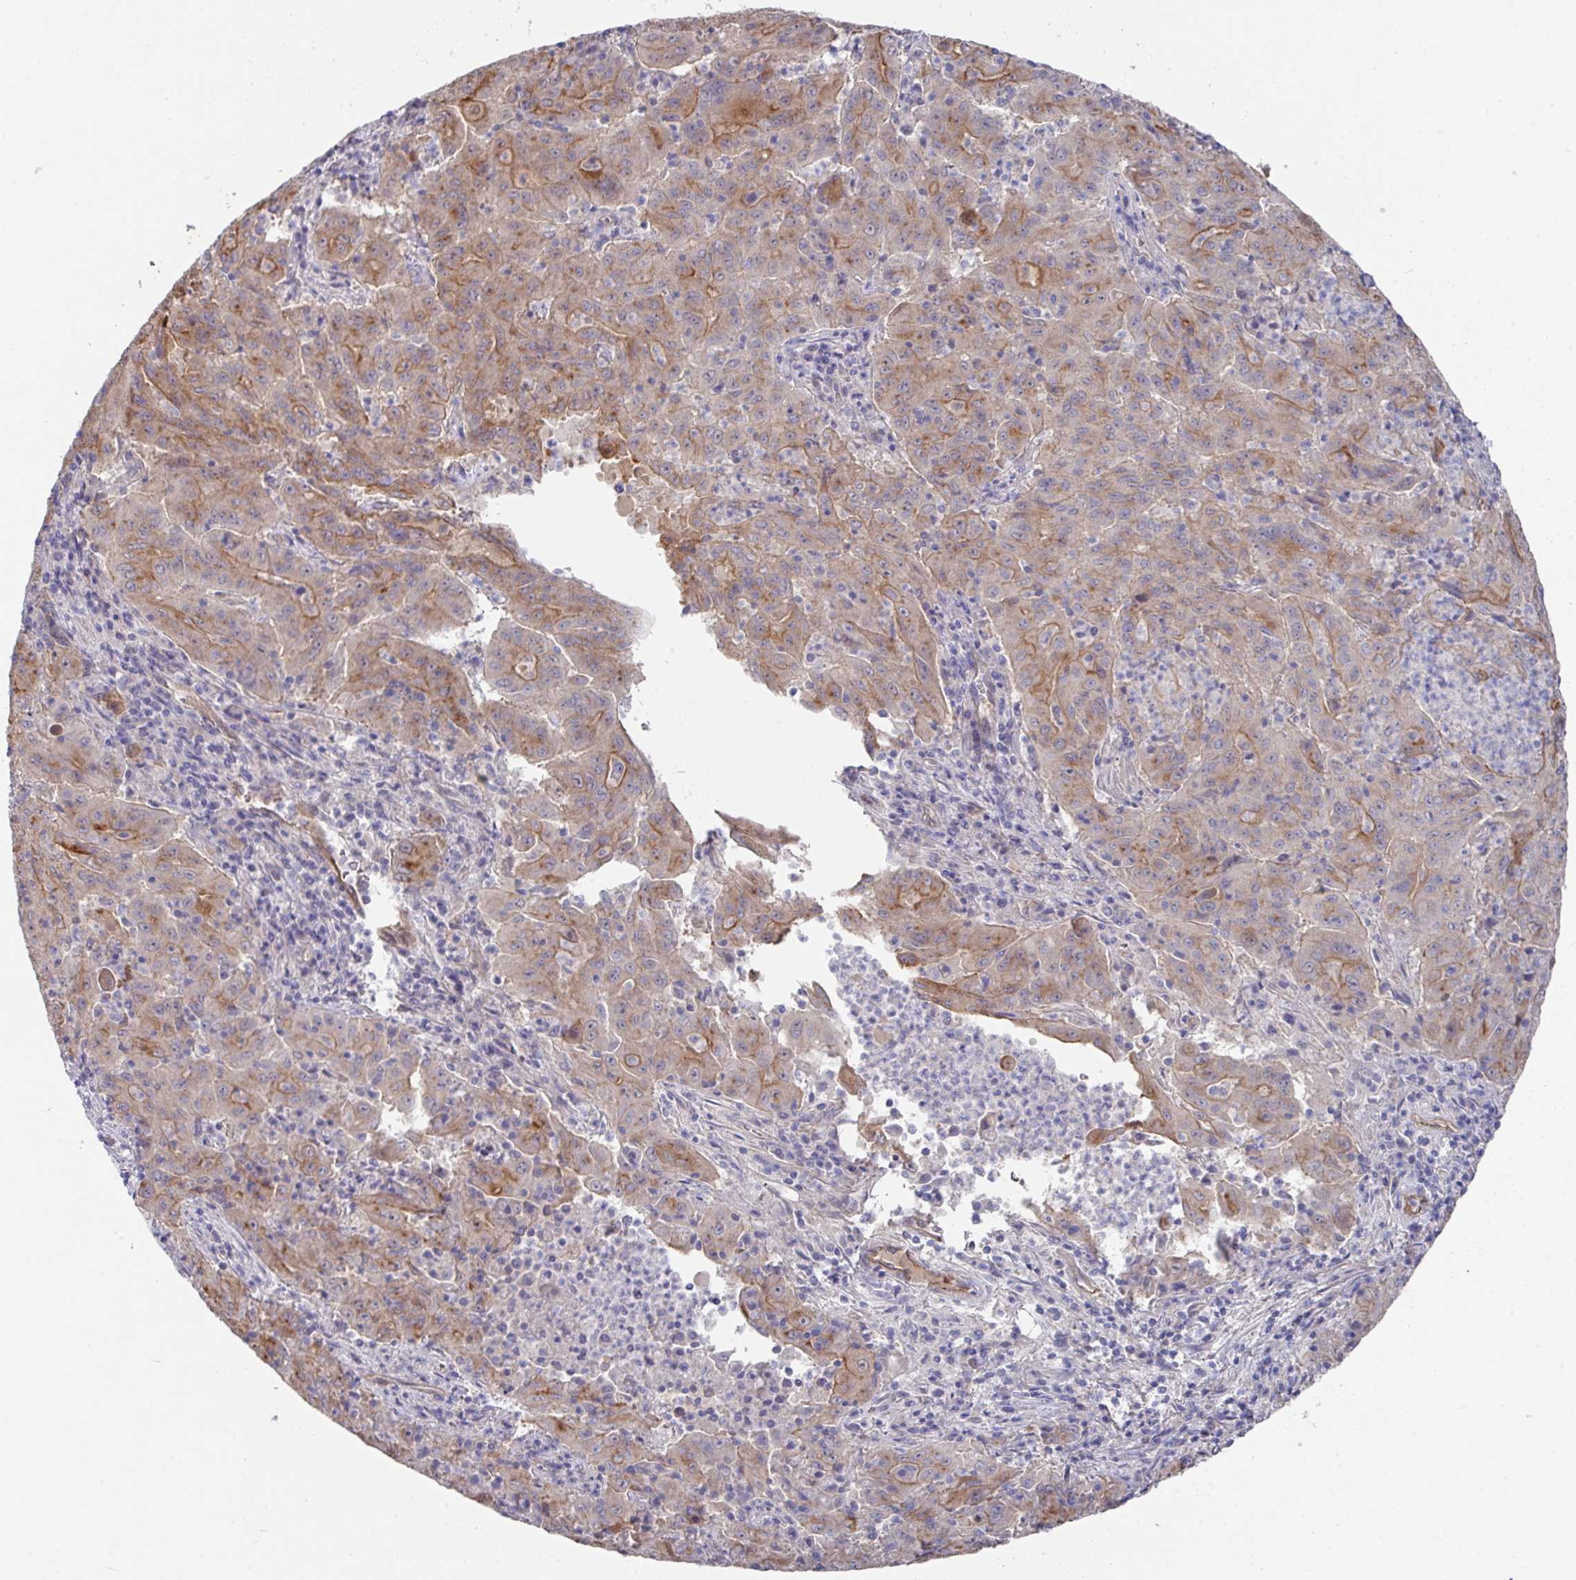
{"staining": {"intensity": "moderate", "quantity": "25%-75%", "location": "cytoplasmic/membranous"}, "tissue": "pancreatic cancer", "cell_type": "Tumor cells", "image_type": "cancer", "snomed": [{"axis": "morphology", "description": "Adenocarcinoma, NOS"}, {"axis": "topography", "description": "Pancreas"}], "caption": "Pancreatic cancer (adenocarcinoma) was stained to show a protein in brown. There is medium levels of moderate cytoplasmic/membranous staining in about 25%-75% of tumor cells.", "gene": "PRR5", "patient": {"sex": "male", "age": 63}}